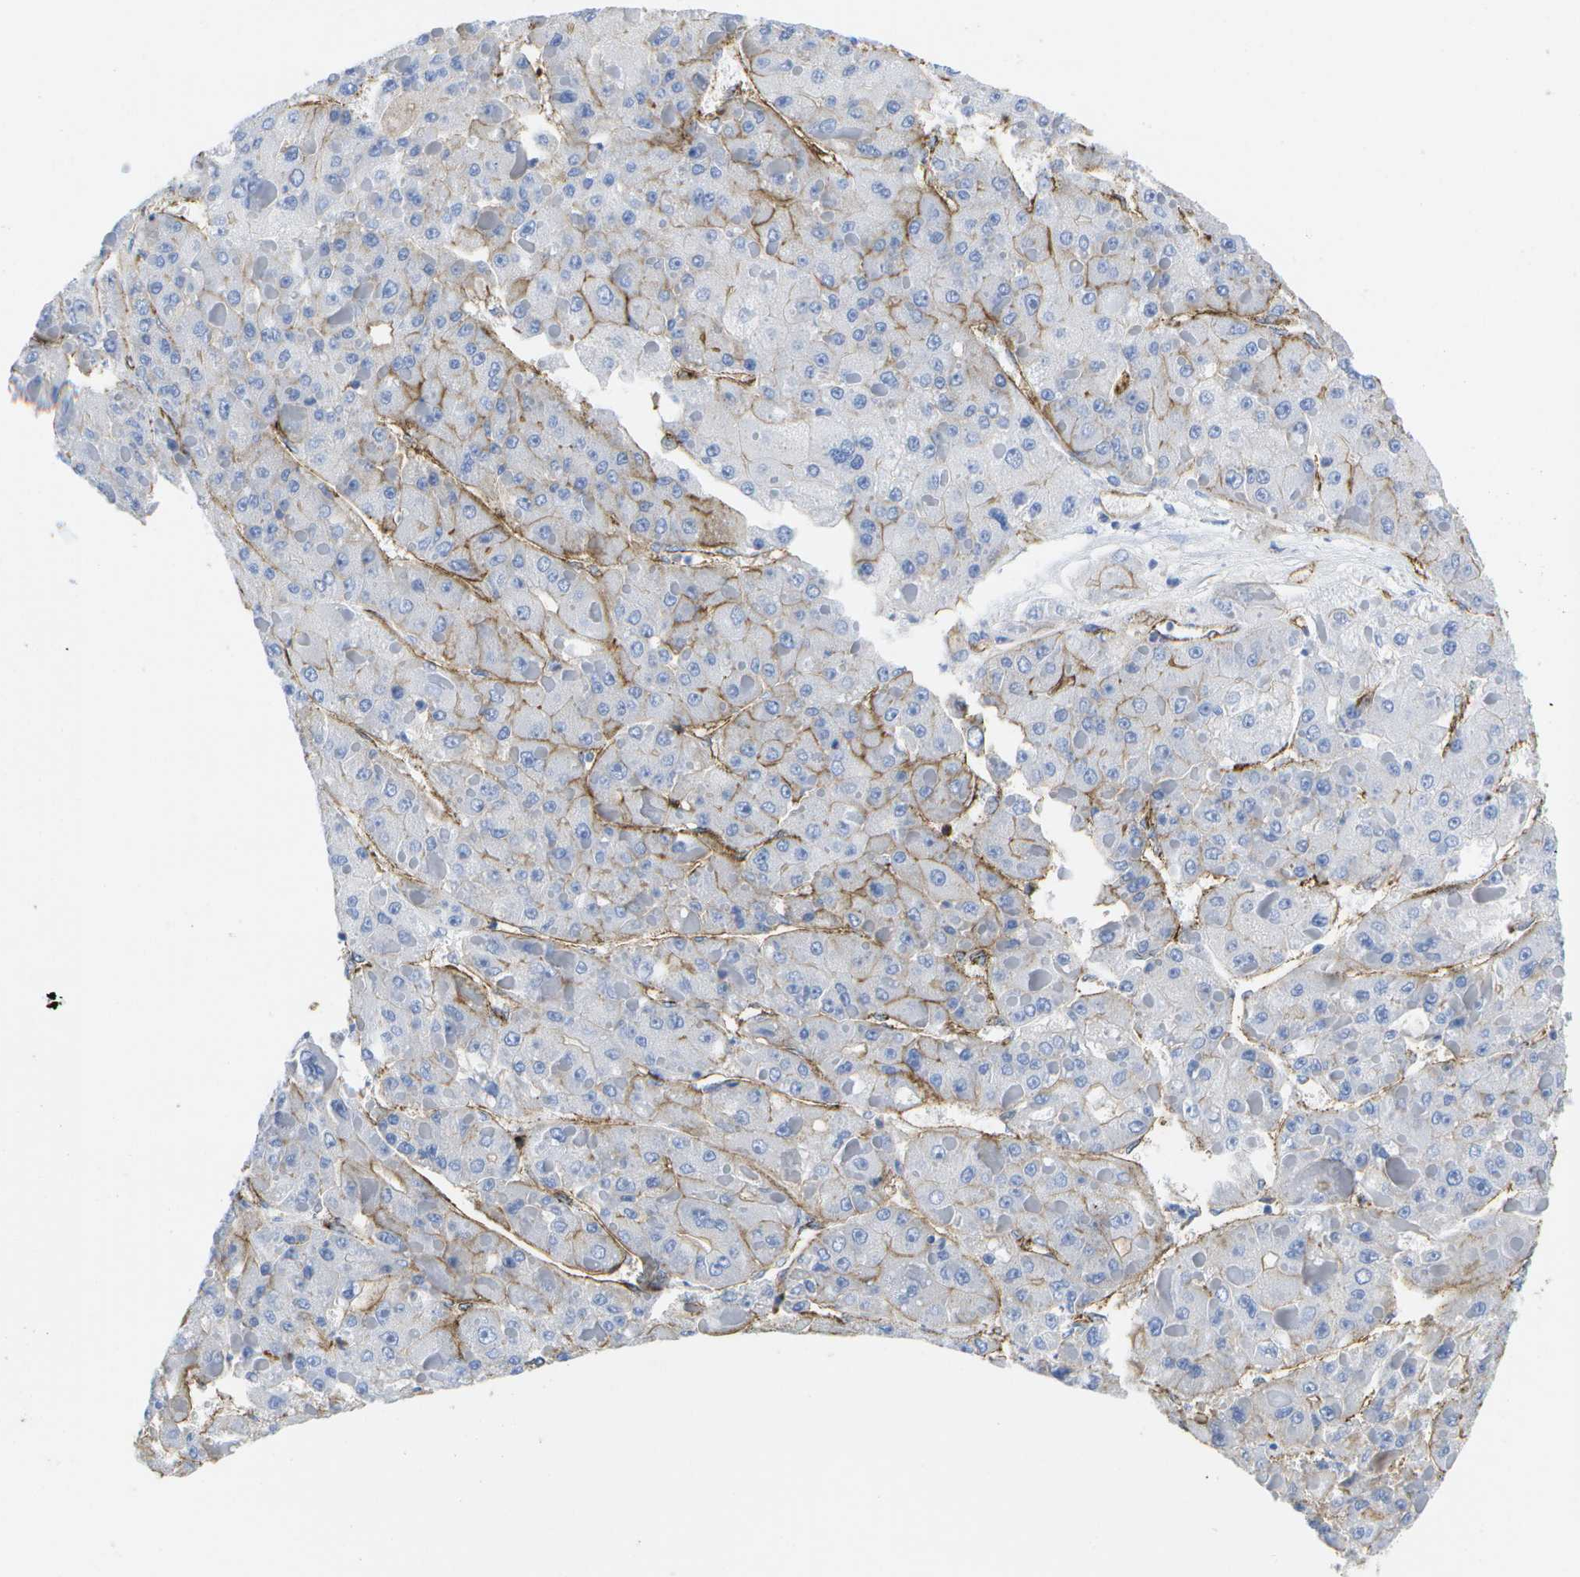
{"staining": {"intensity": "moderate", "quantity": "25%-75%", "location": "cytoplasmic/membranous"}, "tissue": "liver cancer", "cell_type": "Tumor cells", "image_type": "cancer", "snomed": [{"axis": "morphology", "description": "Carcinoma, Hepatocellular, NOS"}, {"axis": "topography", "description": "Liver"}], "caption": "The photomicrograph displays immunohistochemical staining of liver cancer (hepatocellular carcinoma). There is moderate cytoplasmic/membranous staining is seen in about 25%-75% of tumor cells.", "gene": "DYSF", "patient": {"sex": "female", "age": 73}}